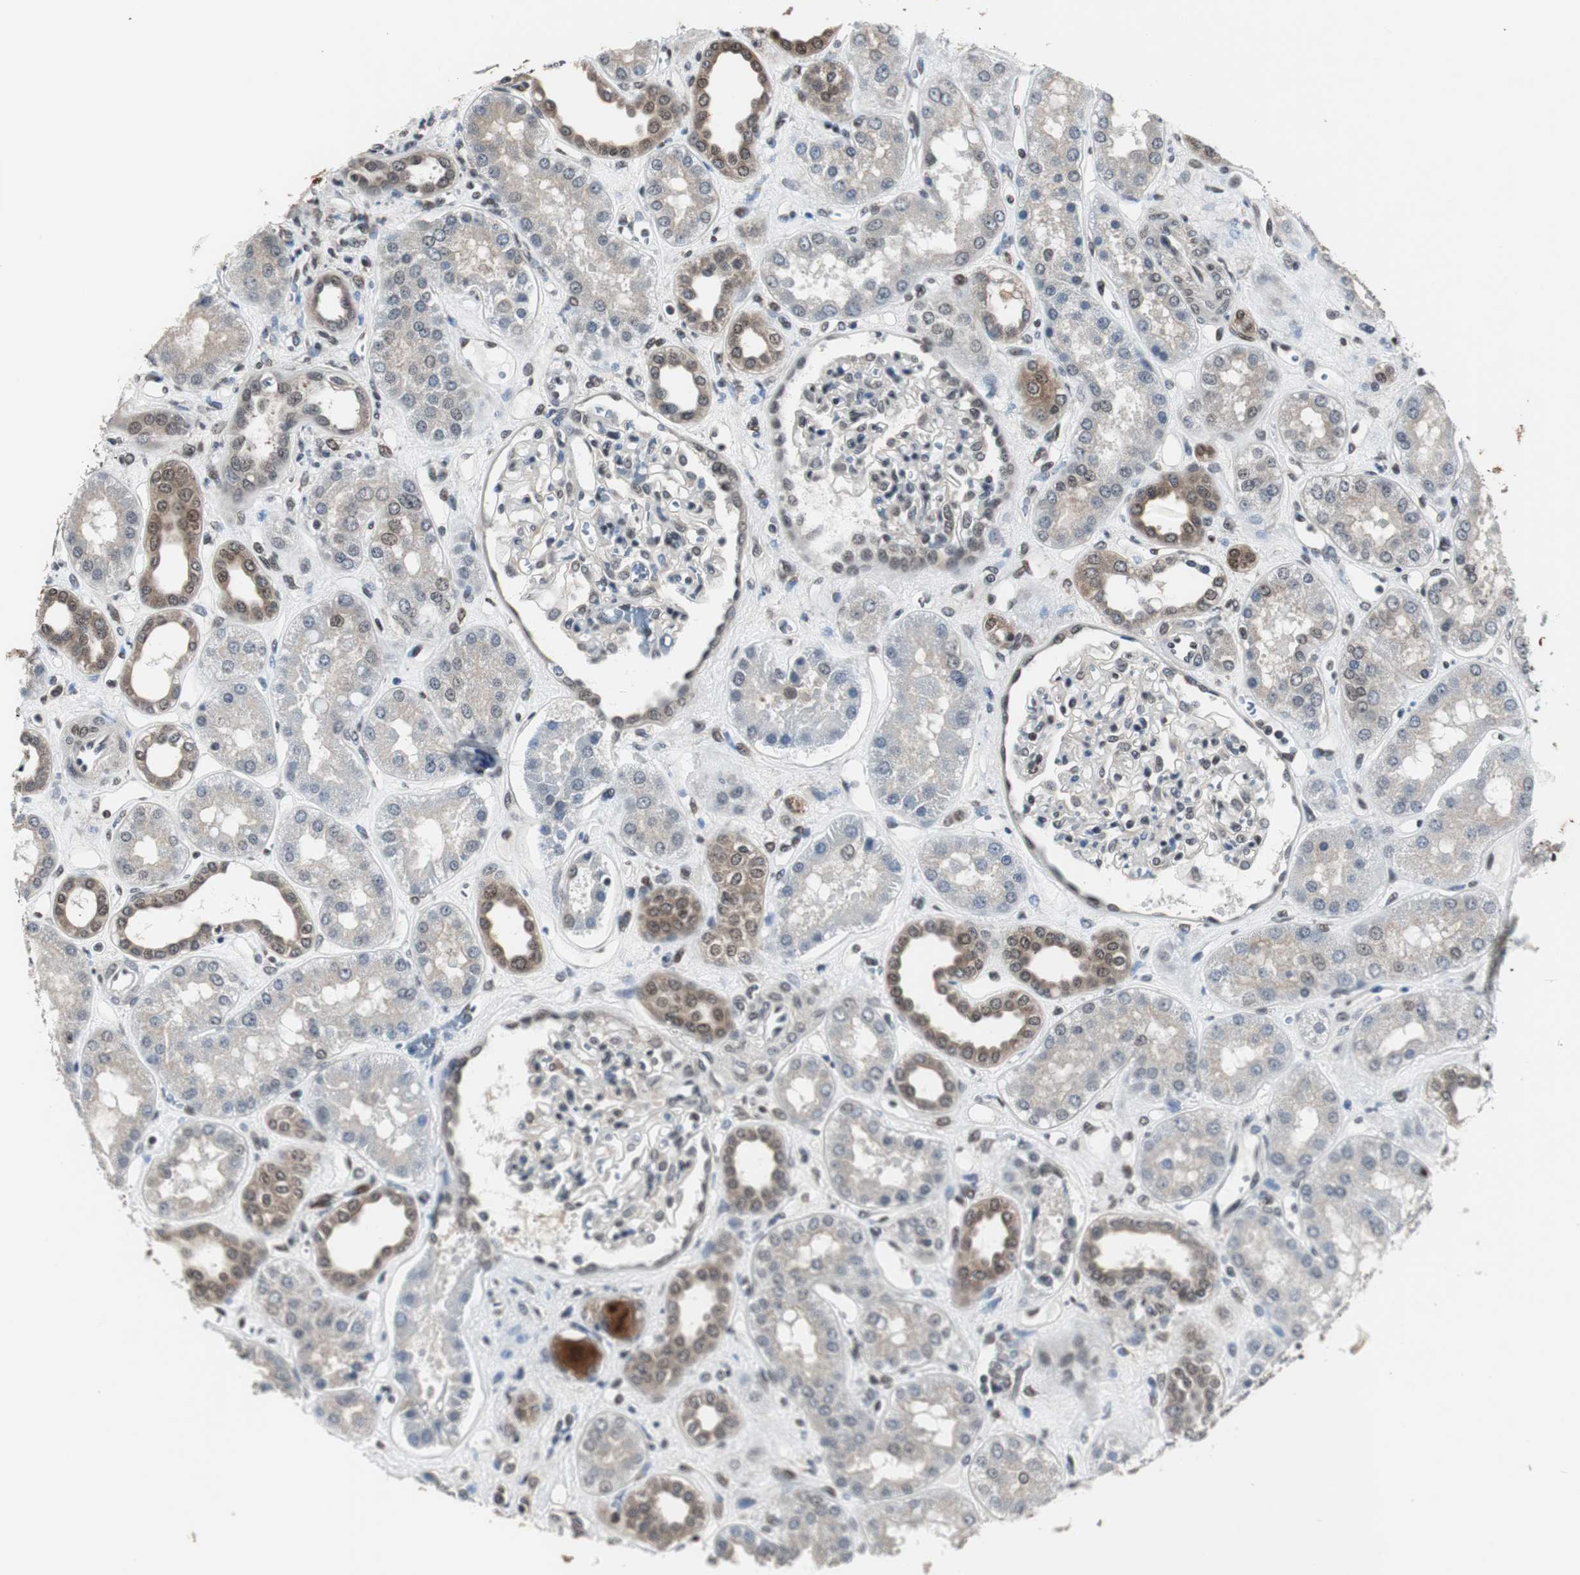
{"staining": {"intensity": "negative", "quantity": "none", "location": "none"}, "tissue": "kidney", "cell_type": "Cells in glomeruli", "image_type": "normal", "snomed": [{"axis": "morphology", "description": "Normal tissue, NOS"}, {"axis": "topography", "description": "Kidney"}], "caption": "Protein analysis of unremarkable kidney shows no significant expression in cells in glomeruli. (DAB immunohistochemistry visualized using brightfield microscopy, high magnification).", "gene": "SMAD1", "patient": {"sex": "male", "age": 59}}